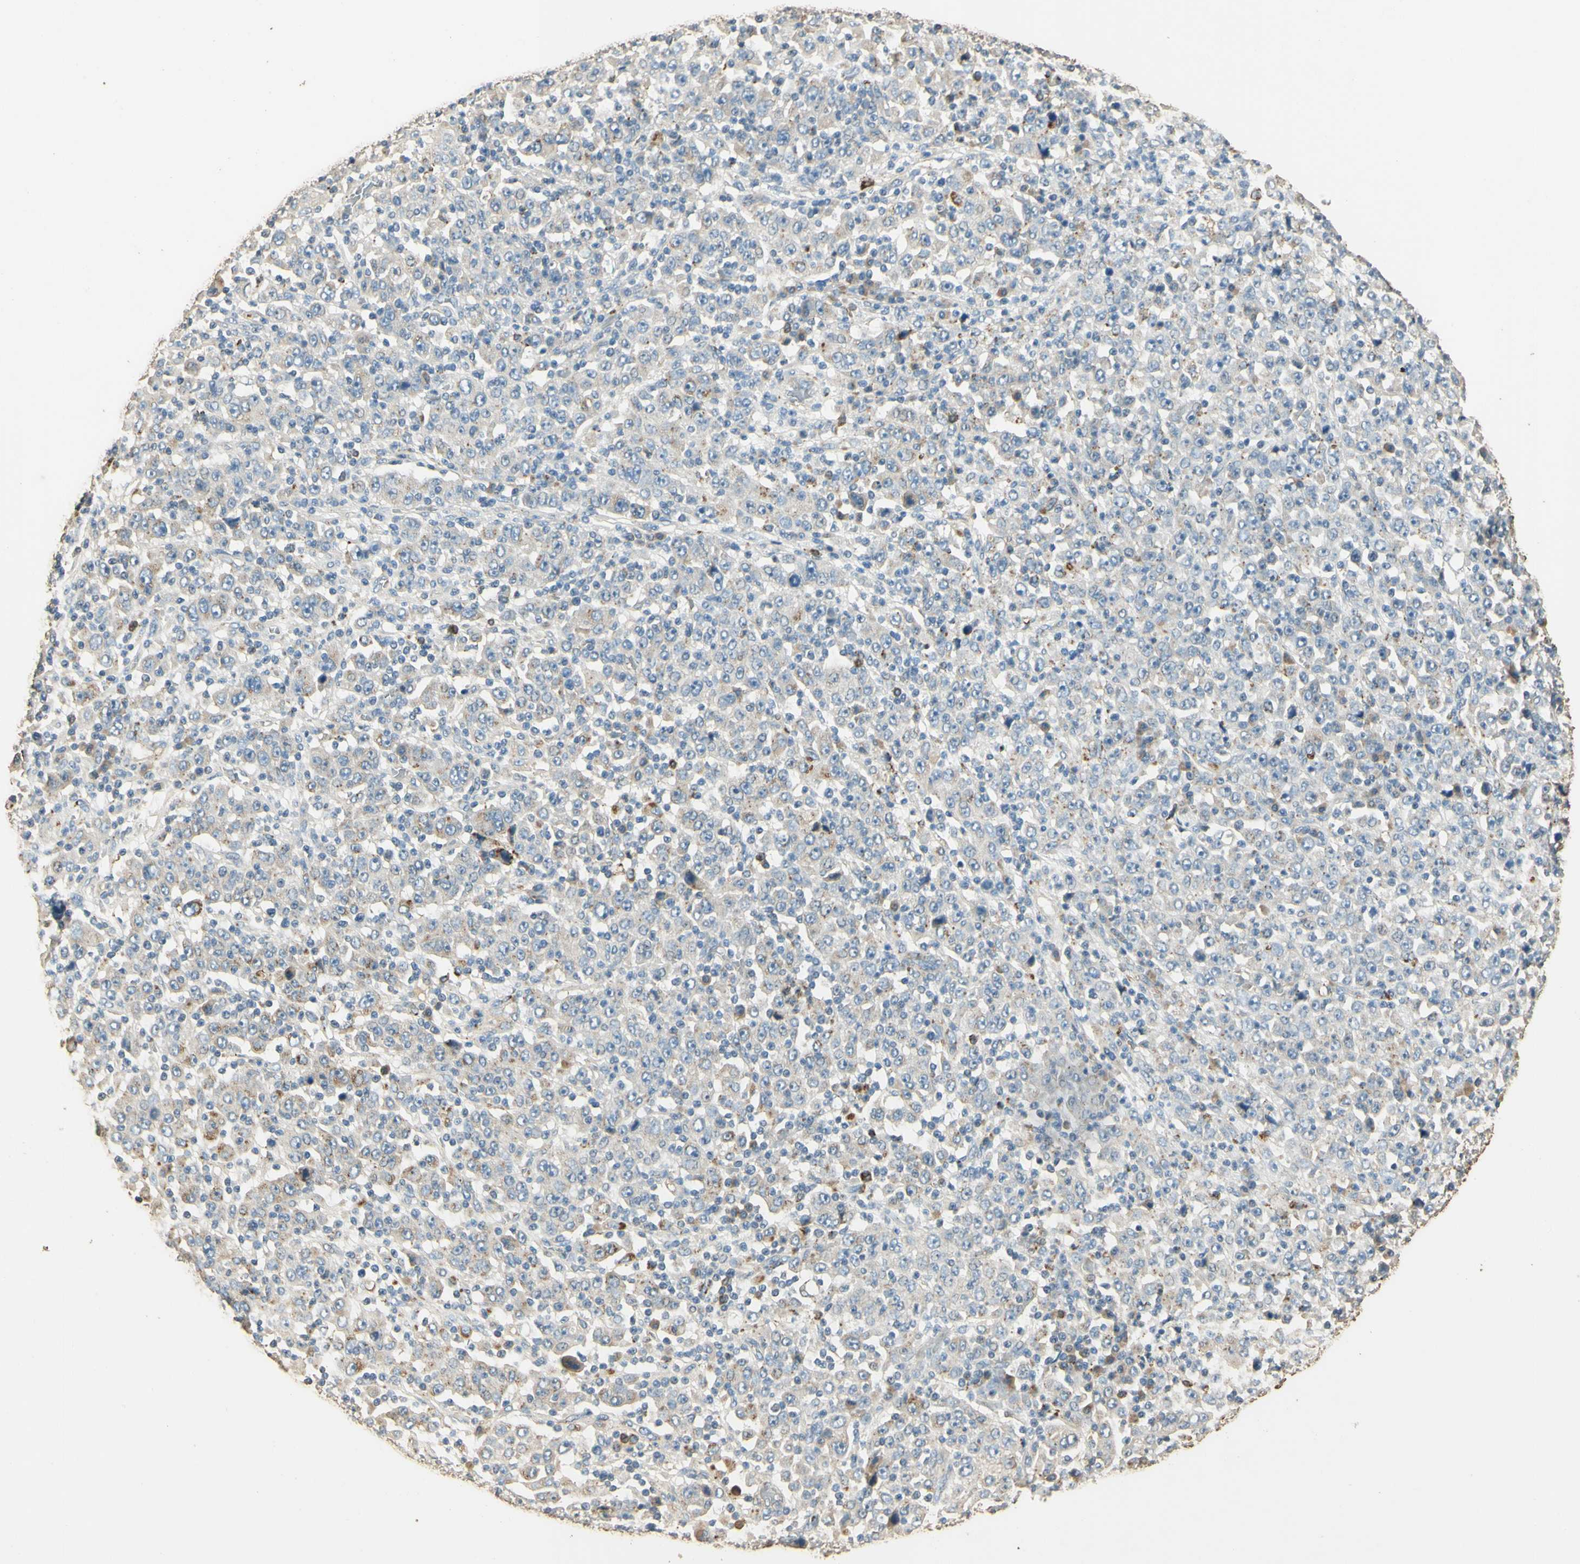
{"staining": {"intensity": "negative", "quantity": "none", "location": "none"}, "tissue": "stomach cancer", "cell_type": "Tumor cells", "image_type": "cancer", "snomed": [{"axis": "morphology", "description": "Normal tissue, NOS"}, {"axis": "morphology", "description": "Adenocarcinoma, NOS"}, {"axis": "topography", "description": "Stomach, upper"}, {"axis": "topography", "description": "Stomach"}], "caption": "Immunohistochemistry (IHC) photomicrograph of human stomach adenocarcinoma stained for a protein (brown), which reveals no staining in tumor cells.", "gene": "ARHGEF17", "patient": {"sex": "male", "age": 59}}